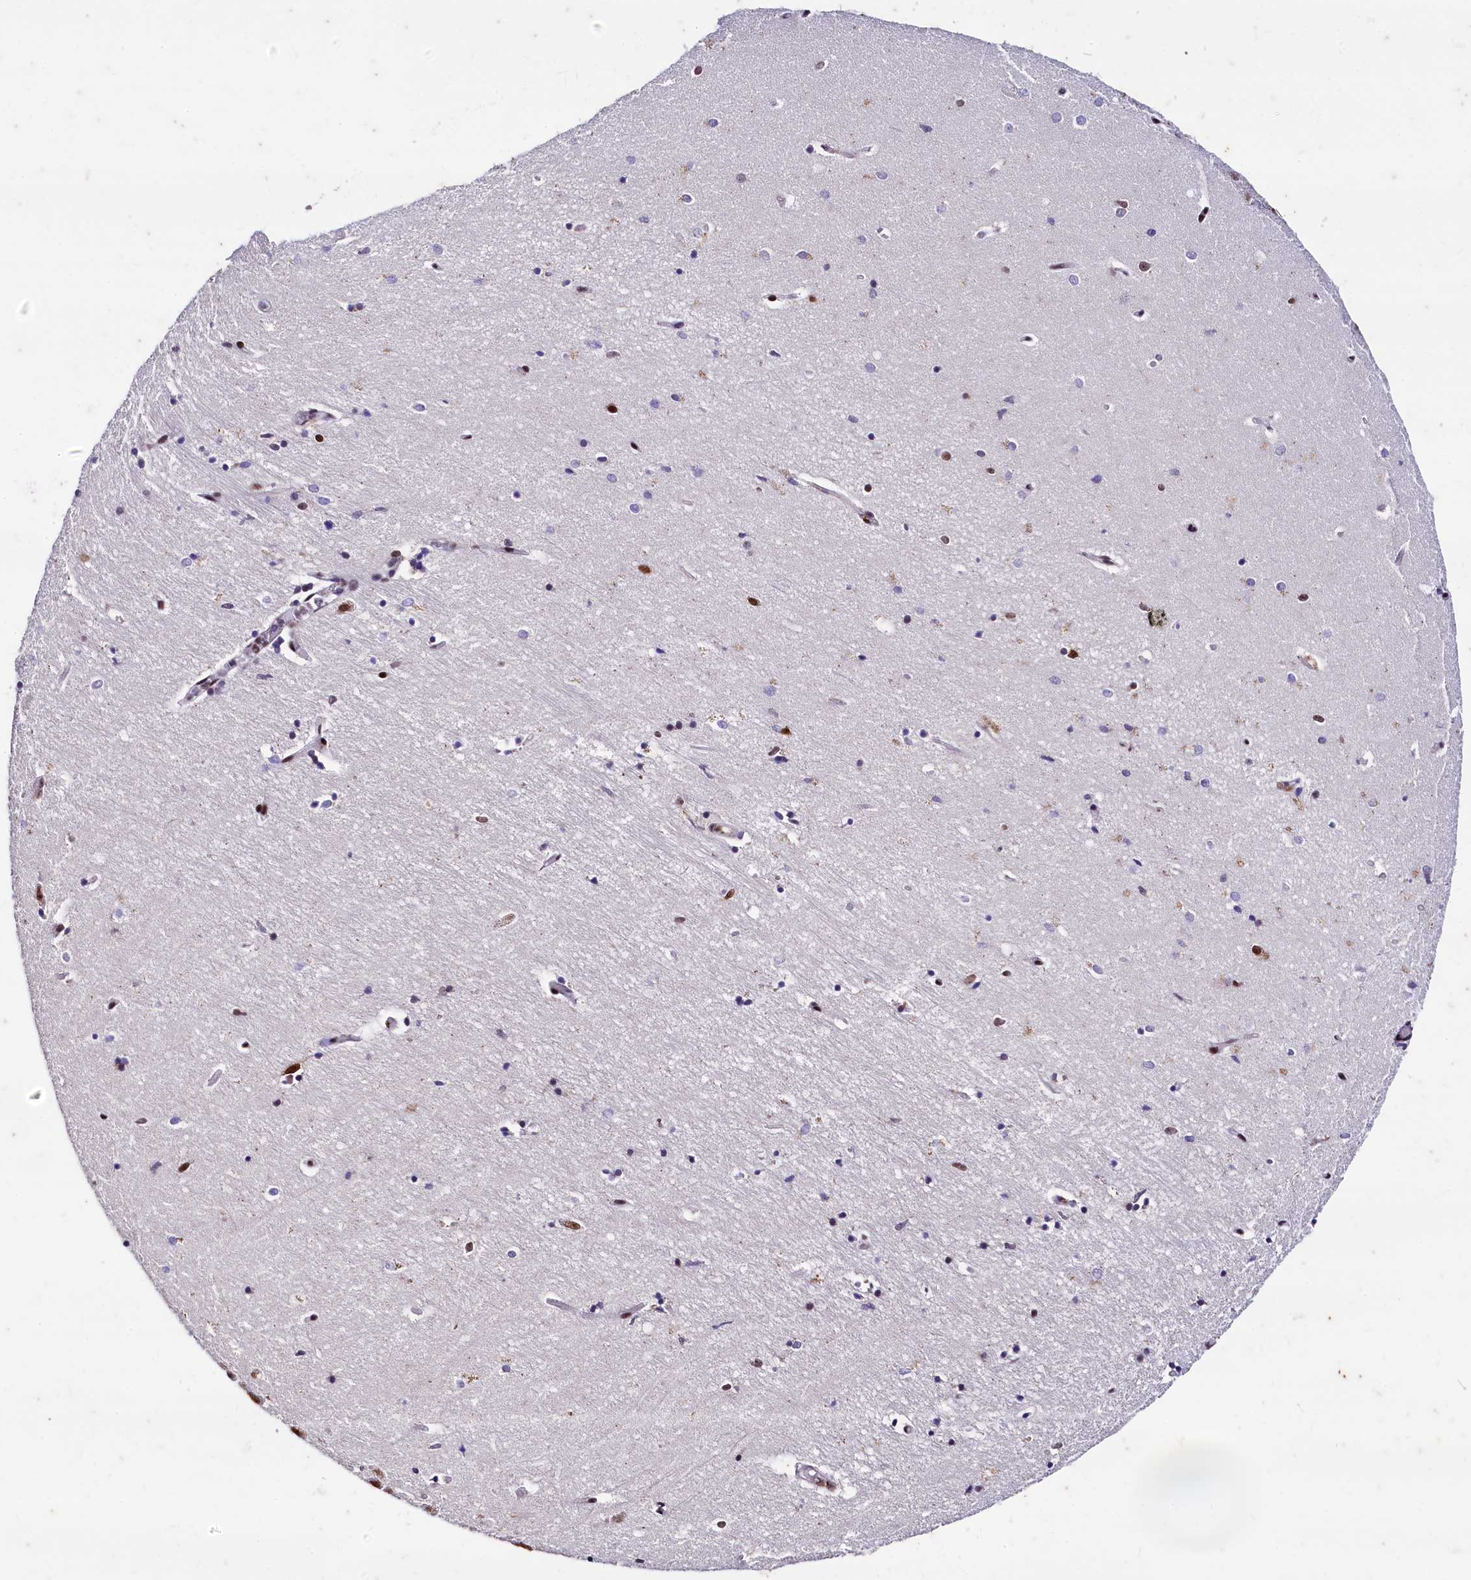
{"staining": {"intensity": "strong", "quantity": "<25%", "location": "nuclear"}, "tissue": "hippocampus", "cell_type": "Glial cells", "image_type": "normal", "snomed": [{"axis": "morphology", "description": "Normal tissue, NOS"}, {"axis": "topography", "description": "Hippocampus"}], "caption": "Immunohistochemistry (DAB) staining of benign human hippocampus reveals strong nuclear protein positivity in about <25% of glial cells.", "gene": "CPSF7", "patient": {"sex": "female", "age": 64}}